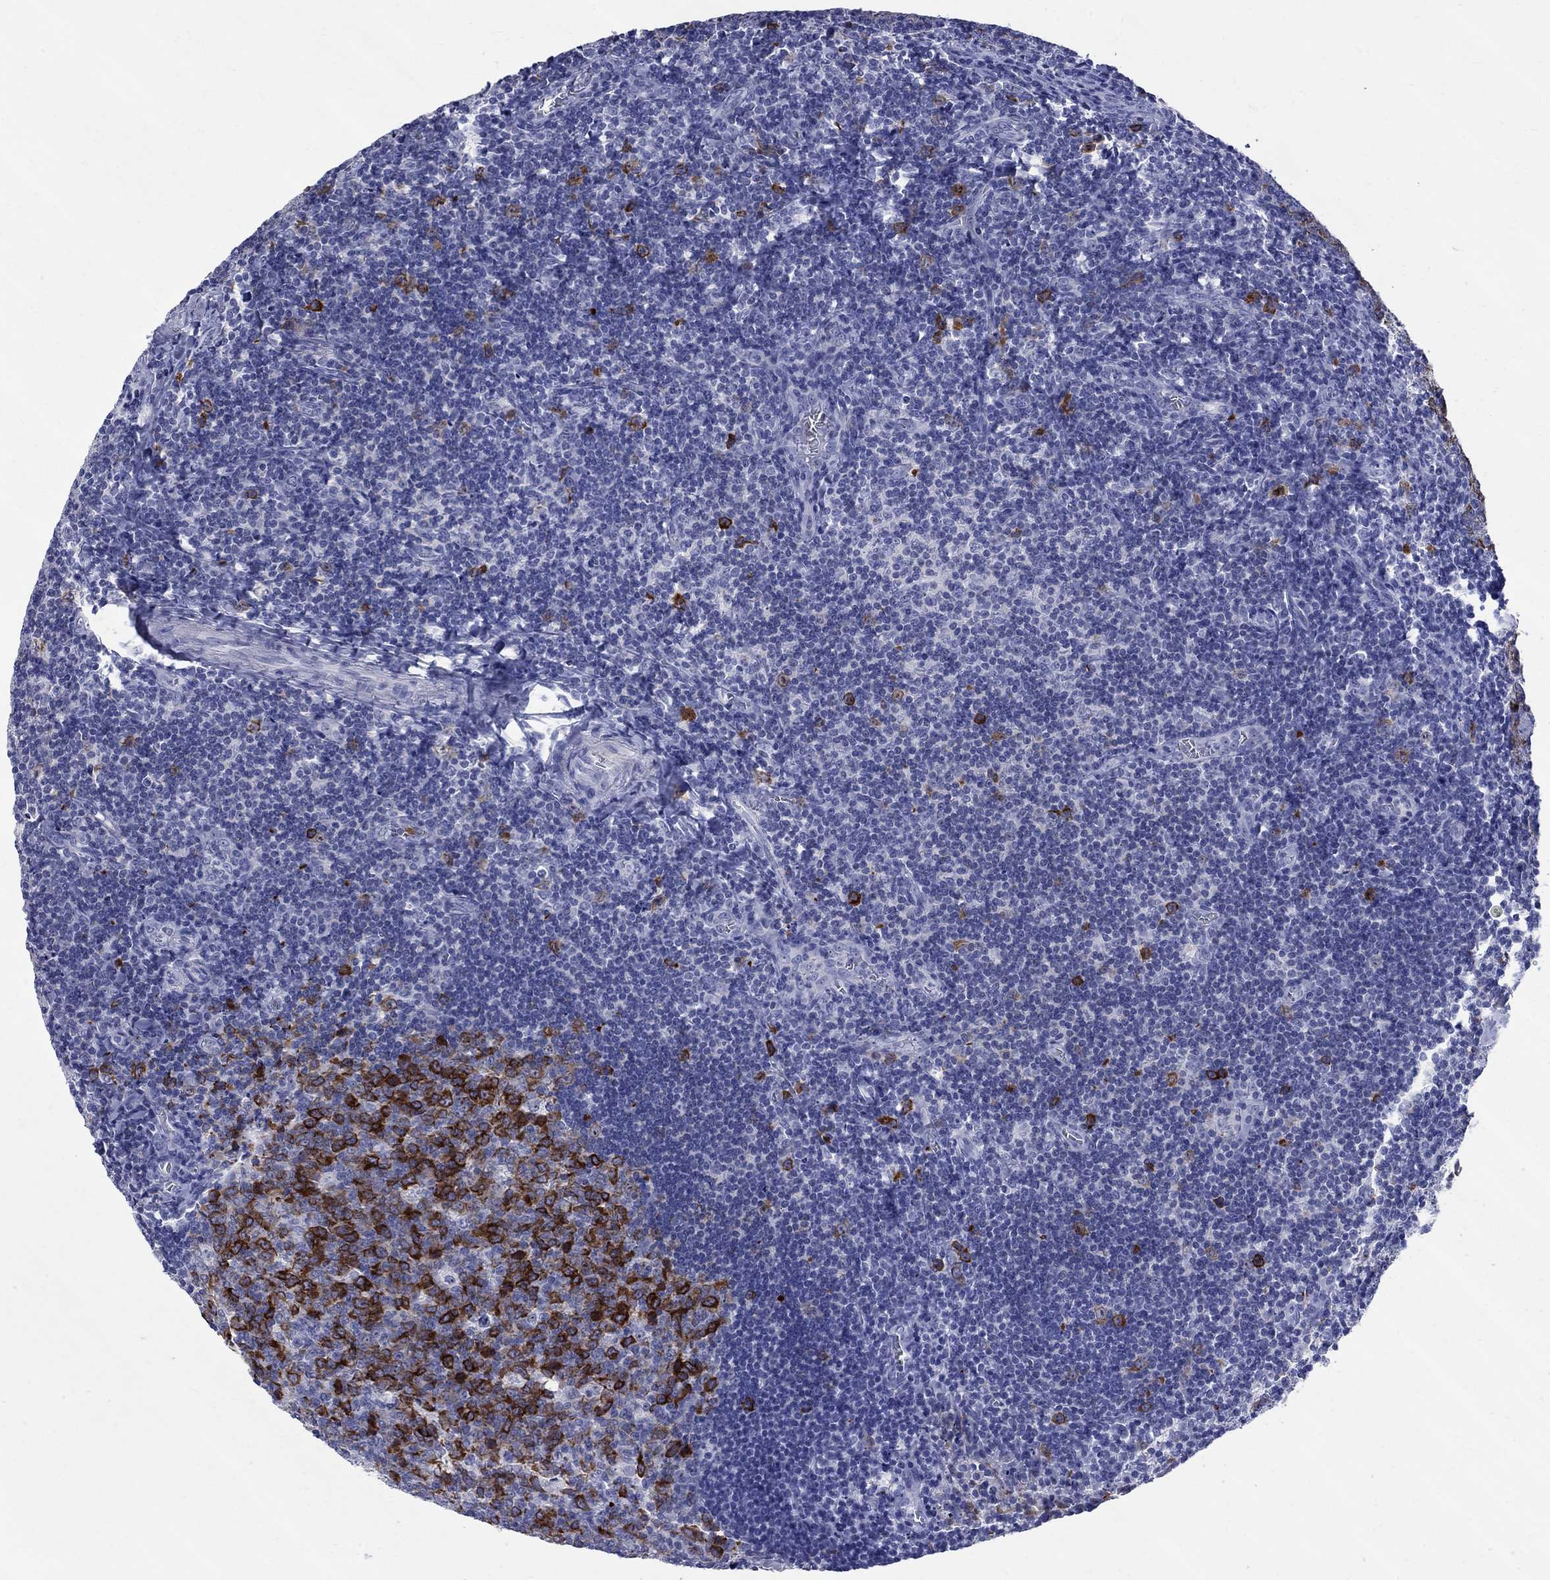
{"staining": {"intensity": "strong", "quantity": "25%-75%", "location": "cytoplasmic/membranous"}, "tissue": "tonsil", "cell_type": "Germinal center cells", "image_type": "normal", "snomed": [{"axis": "morphology", "description": "Normal tissue, NOS"}, {"axis": "morphology", "description": "Inflammation, NOS"}, {"axis": "topography", "description": "Tonsil"}], "caption": "DAB immunohistochemical staining of benign tonsil shows strong cytoplasmic/membranous protein staining in approximately 25%-75% of germinal center cells.", "gene": "TACC3", "patient": {"sex": "female", "age": 31}}